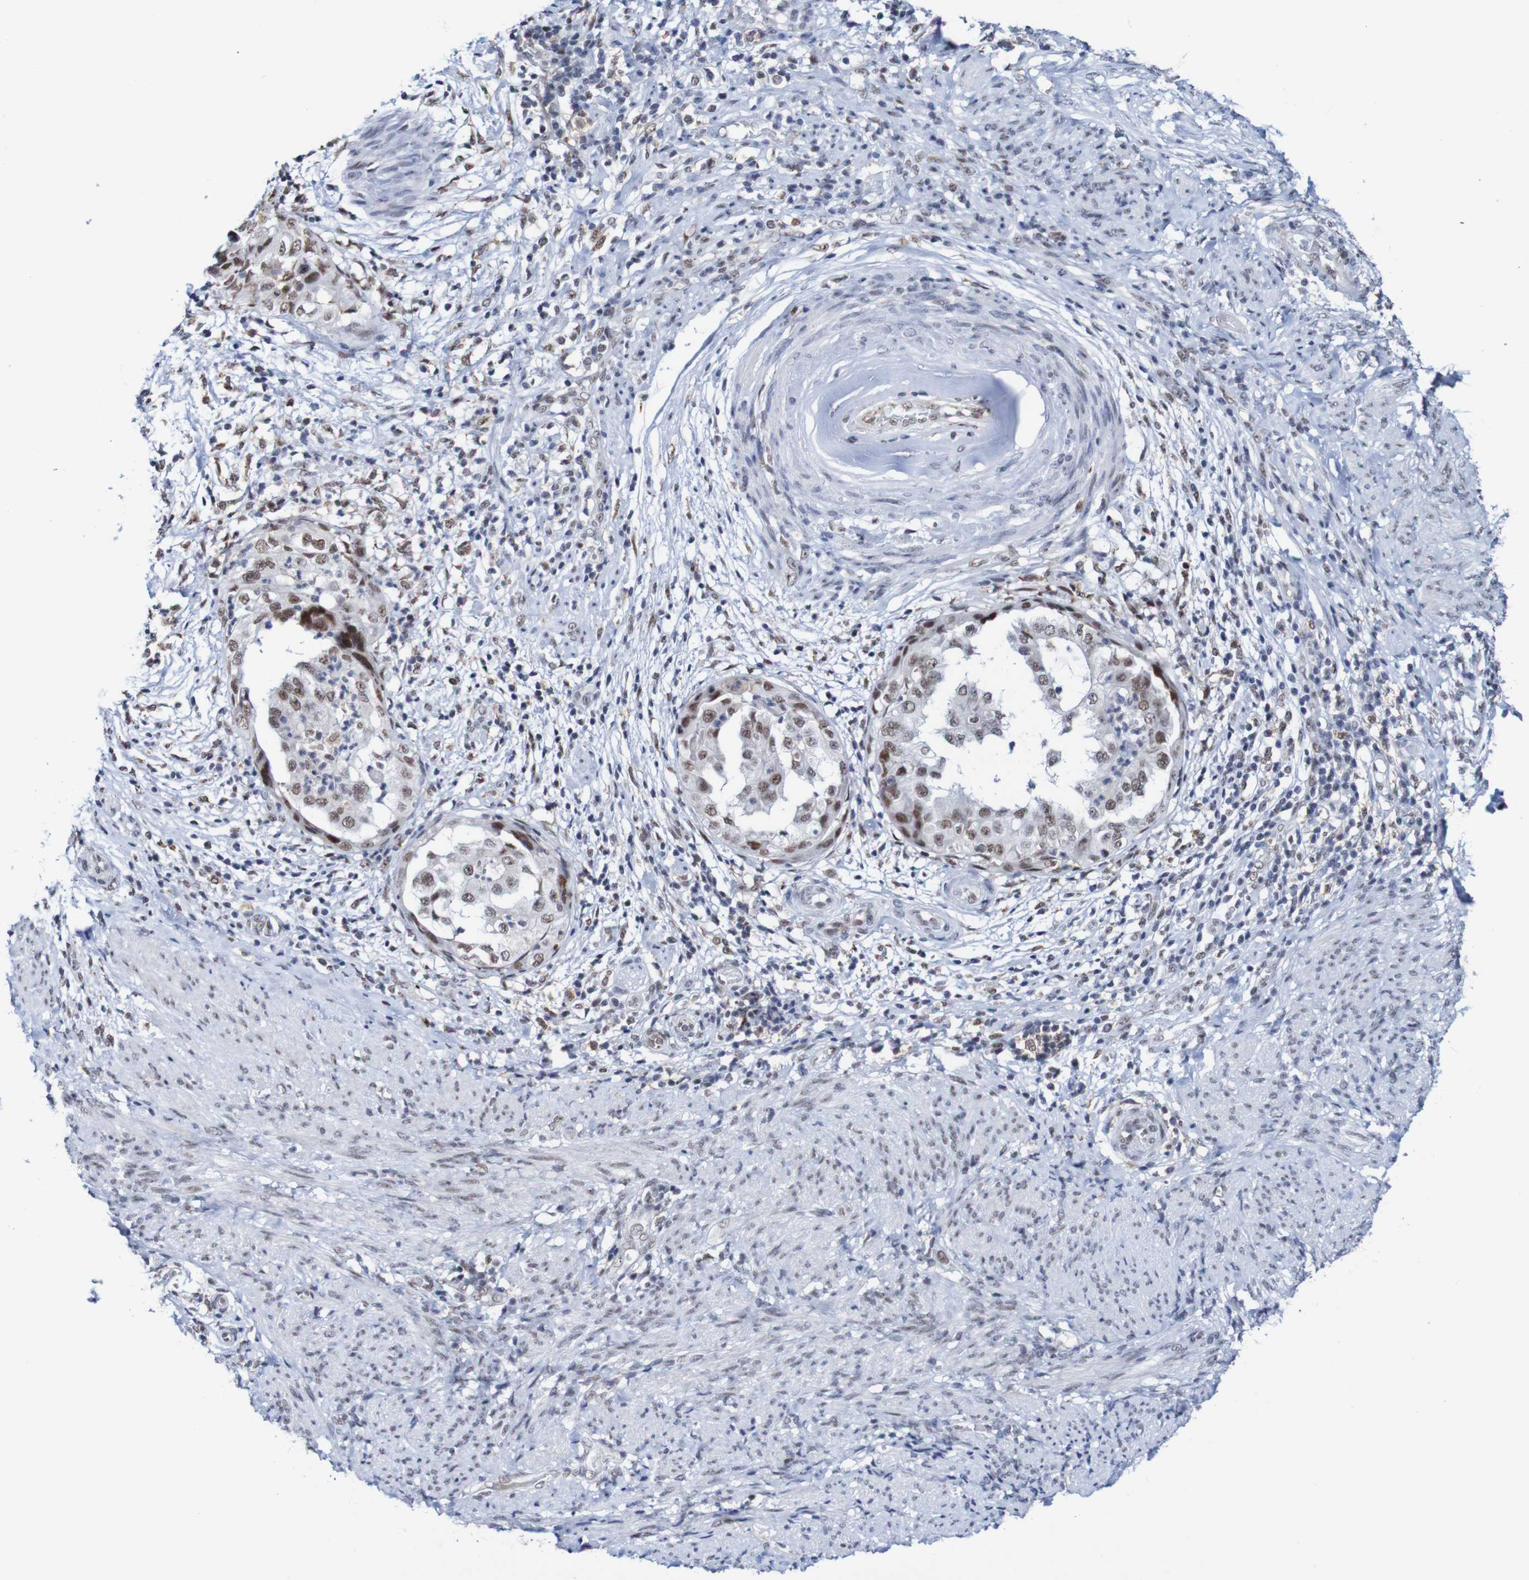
{"staining": {"intensity": "moderate", "quantity": "<25%", "location": "nuclear"}, "tissue": "endometrial cancer", "cell_type": "Tumor cells", "image_type": "cancer", "snomed": [{"axis": "morphology", "description": "Adenocarcinoma, NOS"}, {"axis": "topography", "description": "Endometrium"}], "caption": "A high-resolution photomicrograph shows IHC staining of adenocarcinoma (endometrial), which displays moderate nuclear staining in about <25% of tumor cells.", "gene": "CDC5L", "patient": {"sex": "female", "age": 85}}